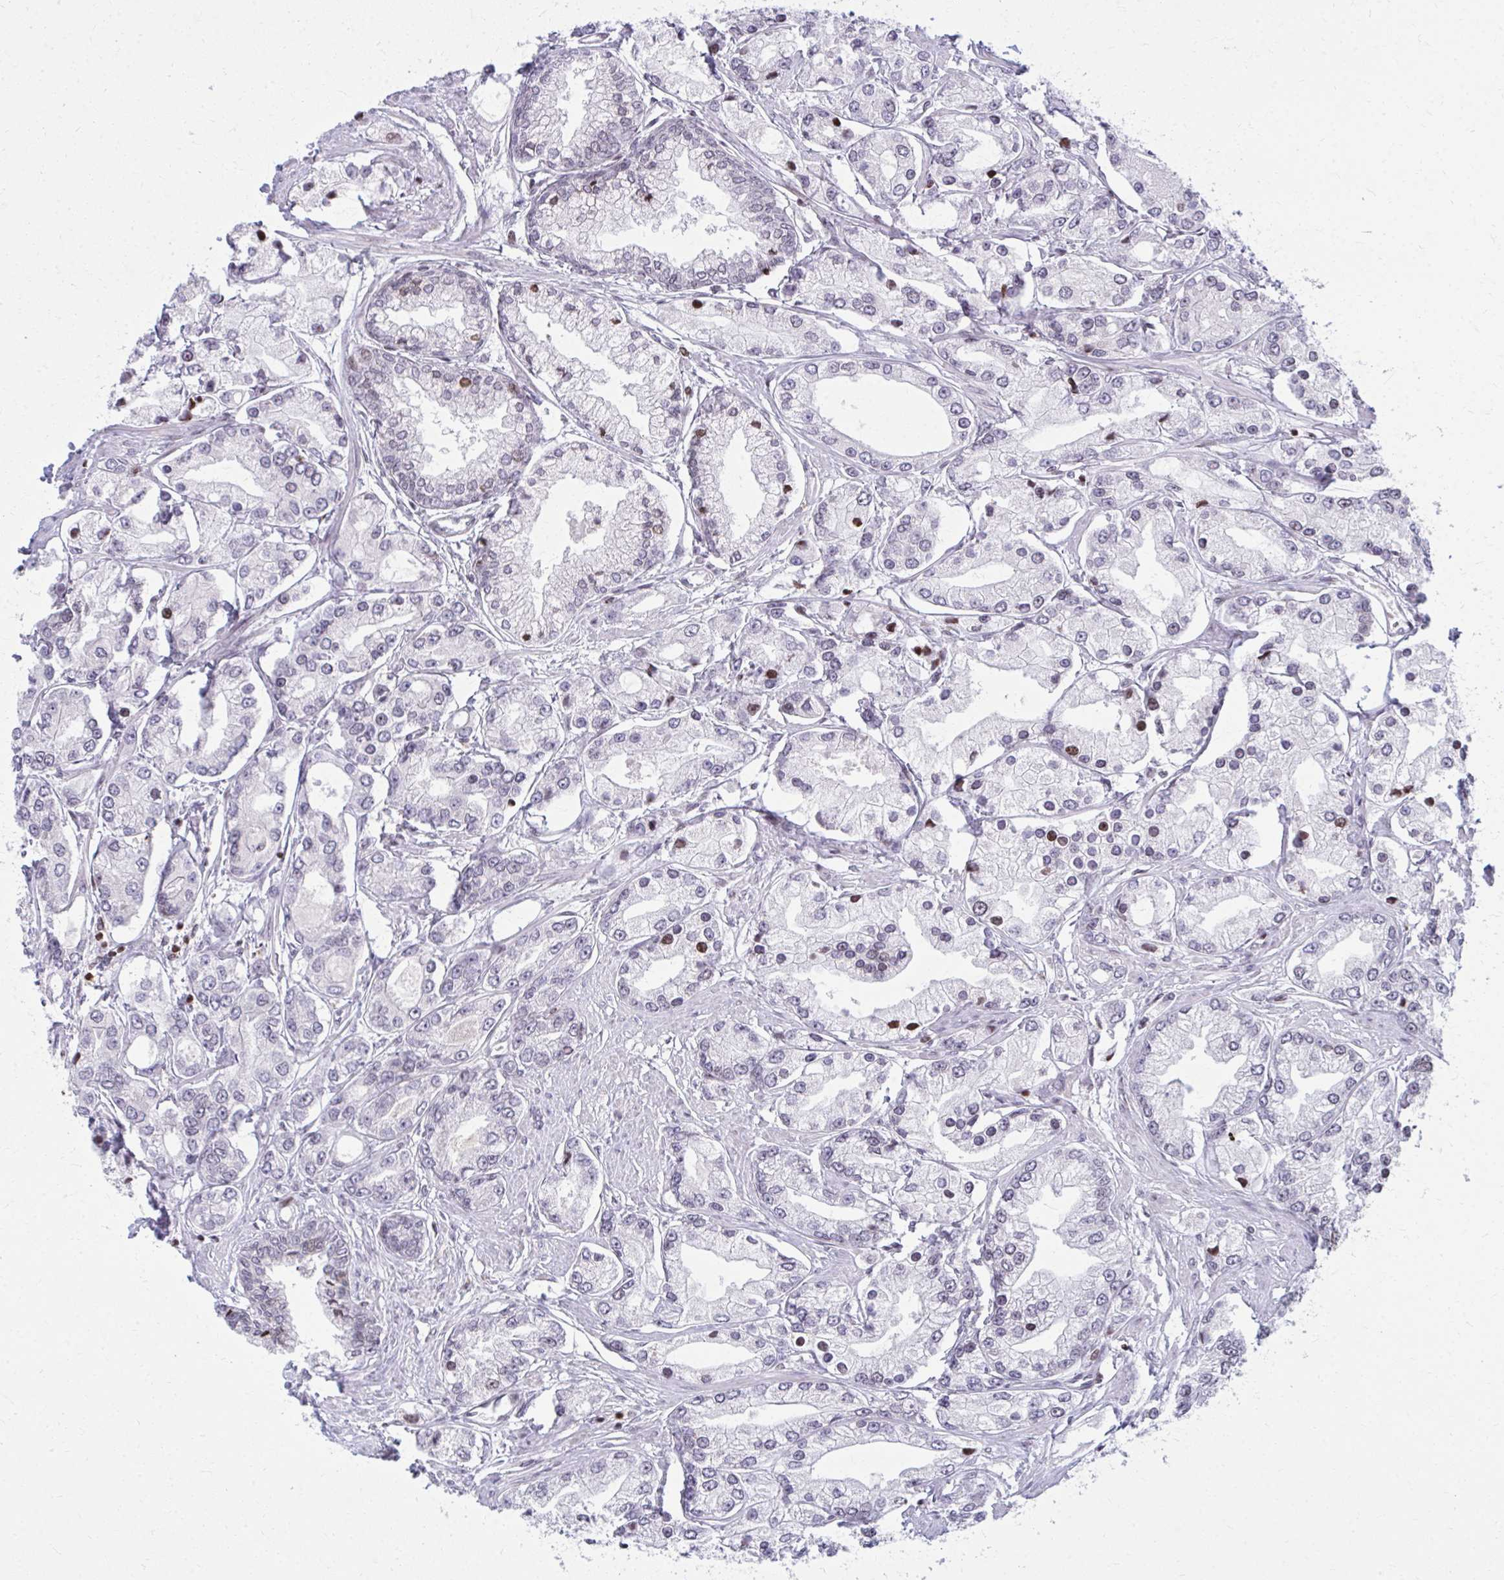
{"staining": {"intensity": "moderate", "quantity": "<25%", "location": "nuclear"}, "tissue": "prostate cancer", "cell_type": "Tumor cells", "image_type": "cancer", "snomed": [{"axis": "morphology", "description": "Adenocarcinoma, High grade"}, {"axis": "topography", "description": "Prostate"}], "caption": "Human prostate cancer (high-grade adenocarcinoma) stained with a brown dye reveals moderate nuclear positive positivity in approximately <25% of tumor cells.", "gene": "AP5M1", "patient": {"sex": "male", "age": 66}}